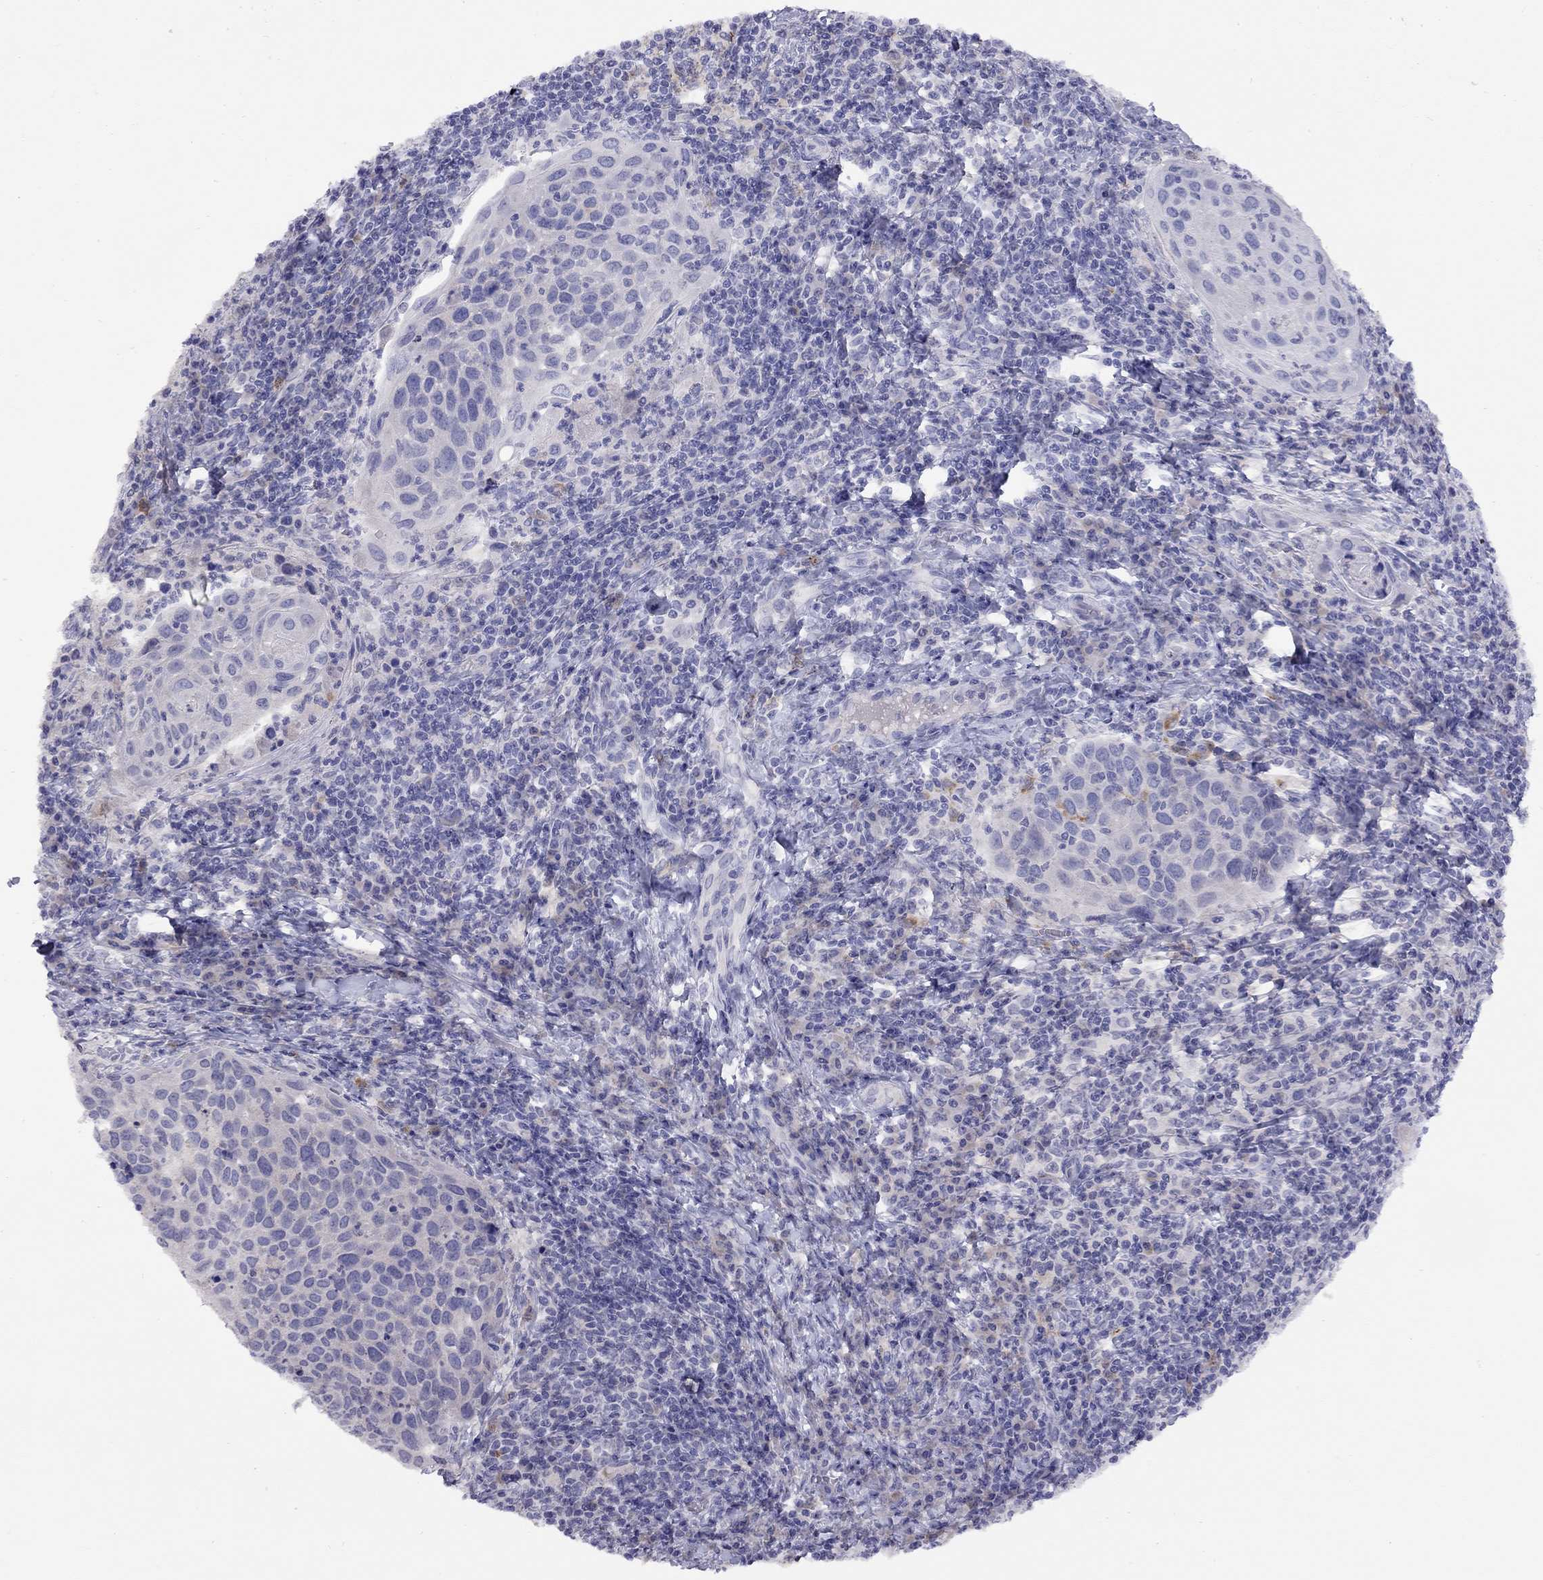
{"staining": {"intensity": "negative", "quantity": "none", "location": "none"}, "tissue": "cervical cancer", "cell_type": "Tumor cells", "image_type": "cancer", "snomed": [{"axis": "morphology", "description": "Squamous cell carcinoma, NOS"}, {"axis": "topography", "description": "Cervix"}], "caption": "Immunohistochemistry of cervical cancer reveals no staining in tumor cells.", "gene": "CPNE4", "patient": {"sex": "female", "age": 54}}